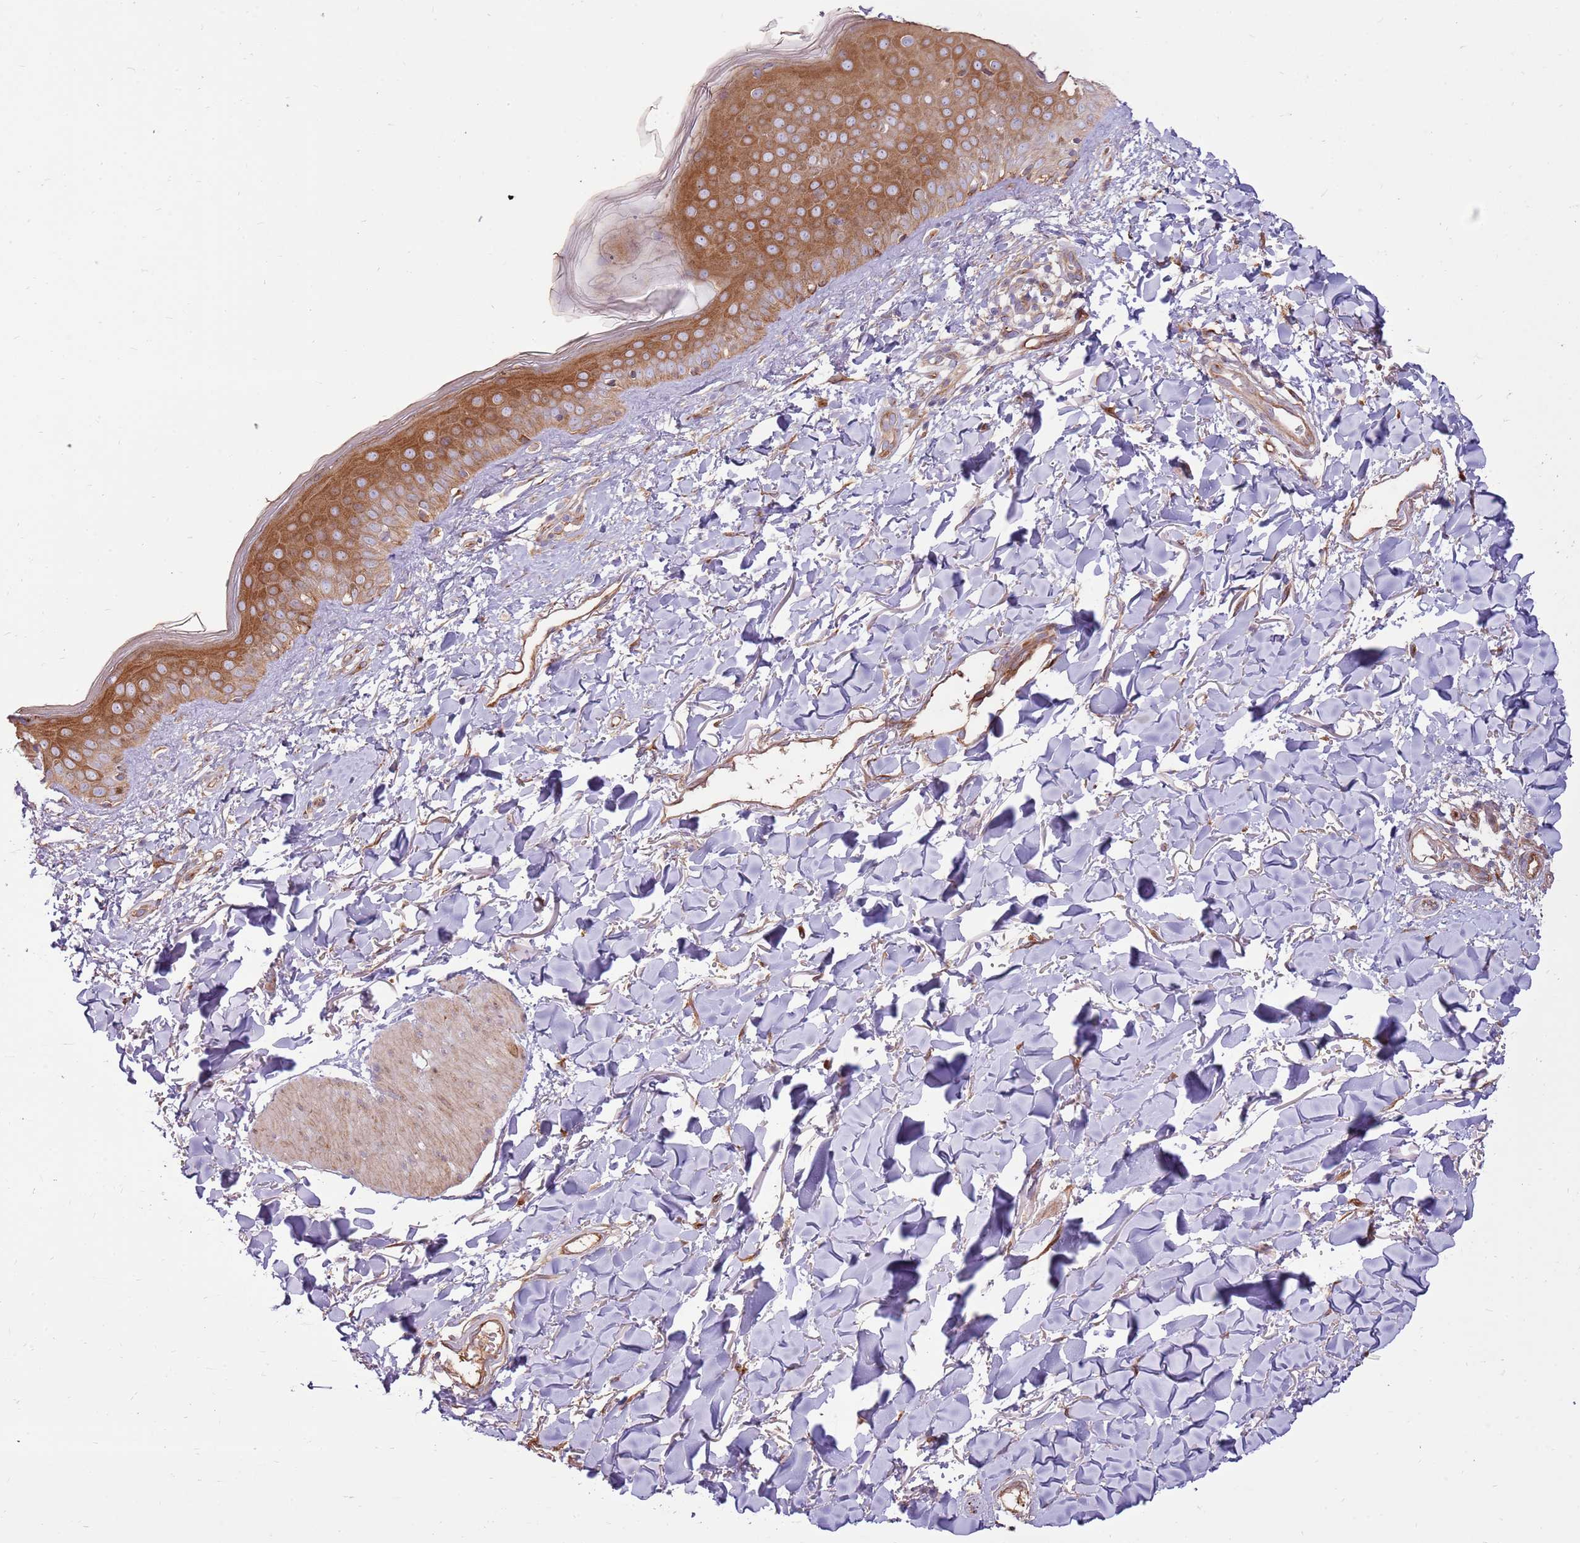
{"staining": {"intensity": "moderate", "quantity": ">75%", "location": "cytoplasmic/membranous"}, "tissue": "skin", "cell_type": "Fibroblasts", "image_type": "normal", "snomed": [{"axis": "morphology", "description": "Normal tissue, NOS"}, {"axis": "topography", "description": "Skin"}], "caption": "IHC (DAB) staining of benign human skin reveals moderate cytoplasmic/membranous protein positivity in about >75% of fibroblasts.", "gene": "EMC1", "patient": {"sex": "female", "age": 58}}